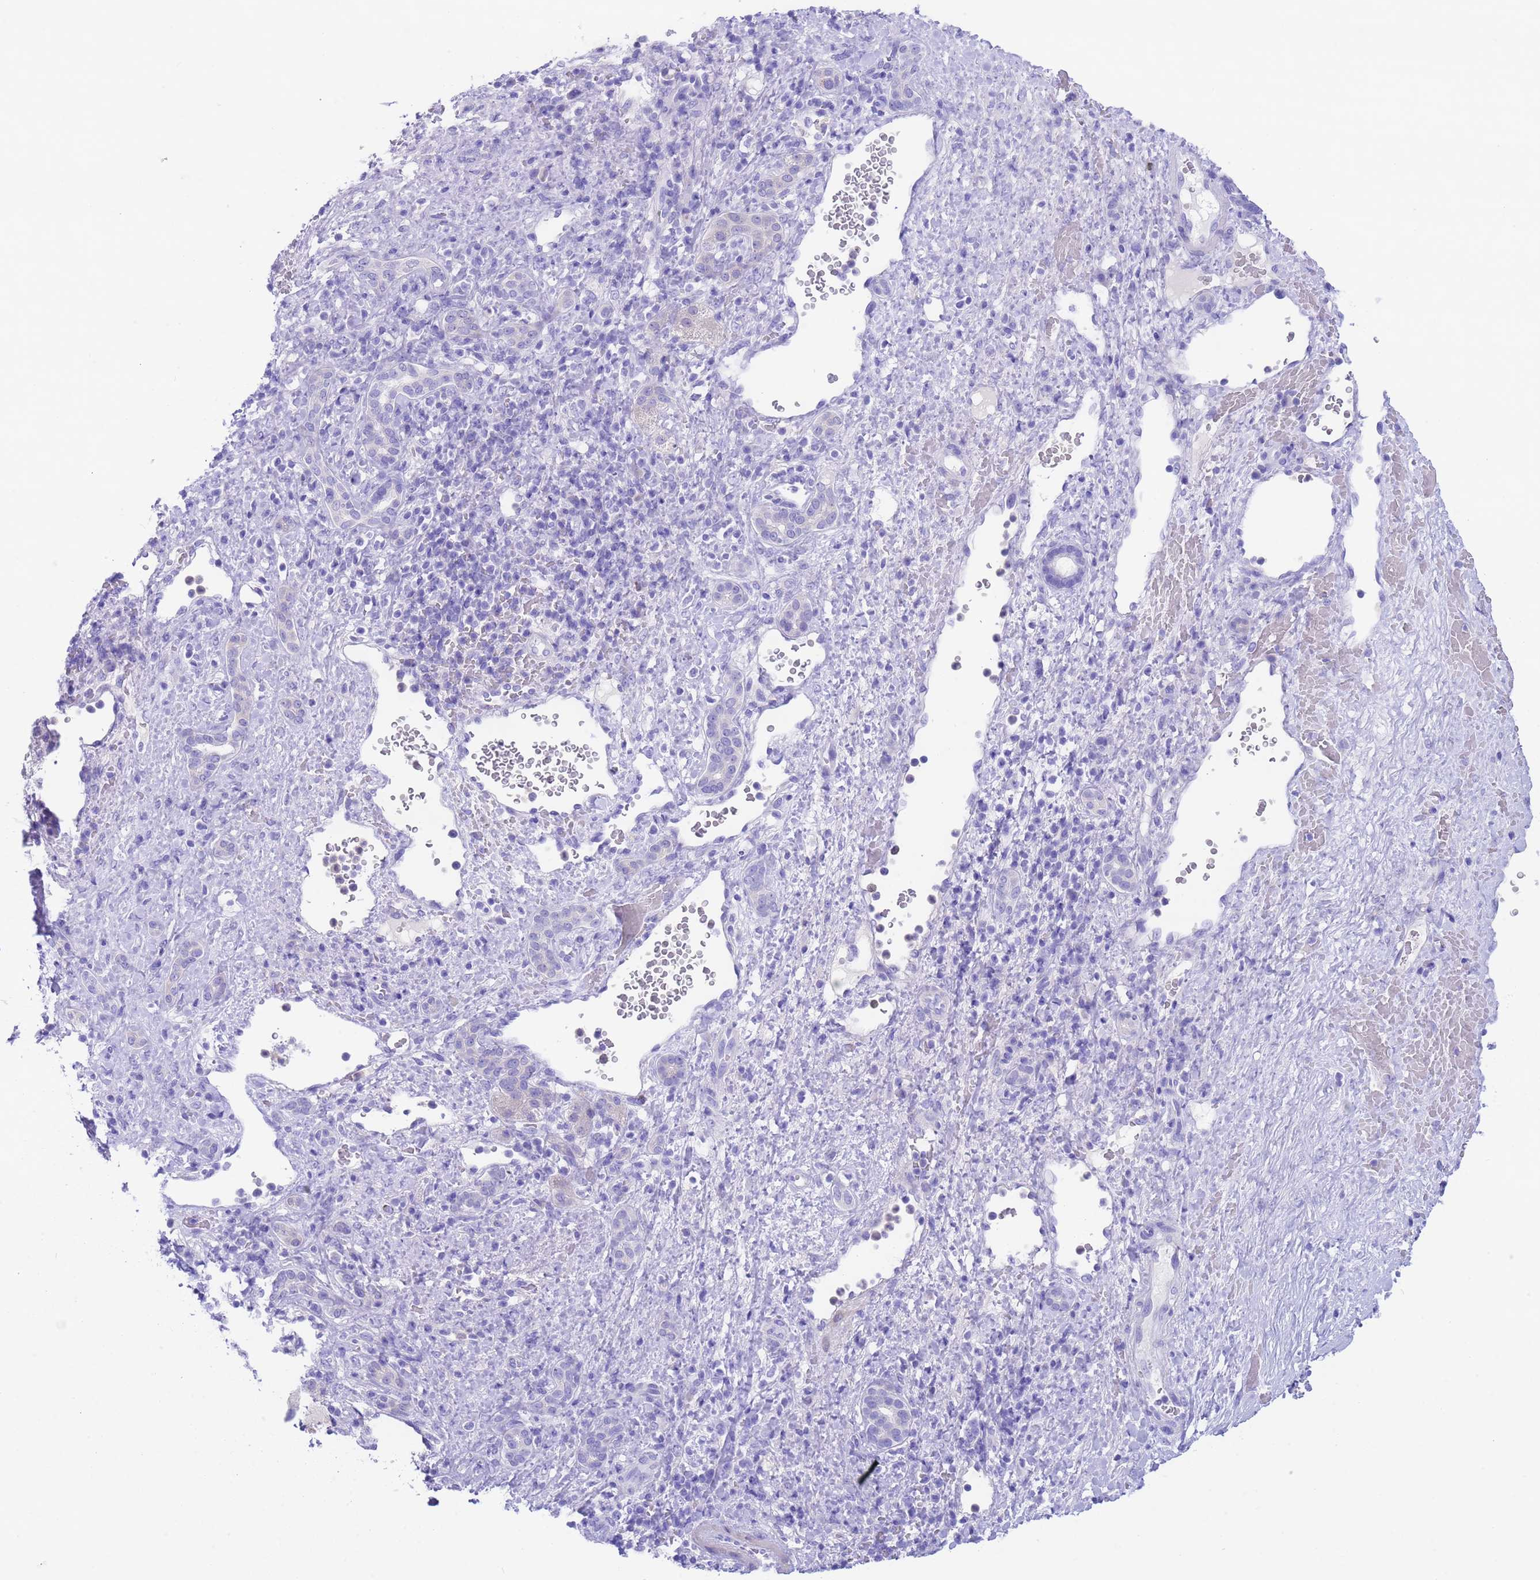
{"staining": {"intensity": "negative", "quantity": "none", "location": "none"}, "tissue": "liver cancer", "cell_type": "Tumor cells", "image_type": "cancer", "snomed": [{"axis": "morphology", "description": "Normal tissue, NOS"}, {"axis": "morphology", "description": "Carcinoma, Hepatocellular, NOS"}, {"axis": "topography", "description": "Liver"}], "caption": "A photomicrograph of liver hepatocellular carcinoma stained for a protein exhibits no brown staining in tumor cells. (Immunohistochemistry (ihc), brightfield microscopy, high magnification).", "gene": "USP38", "patient": {"sex": "male", "age": 57}}